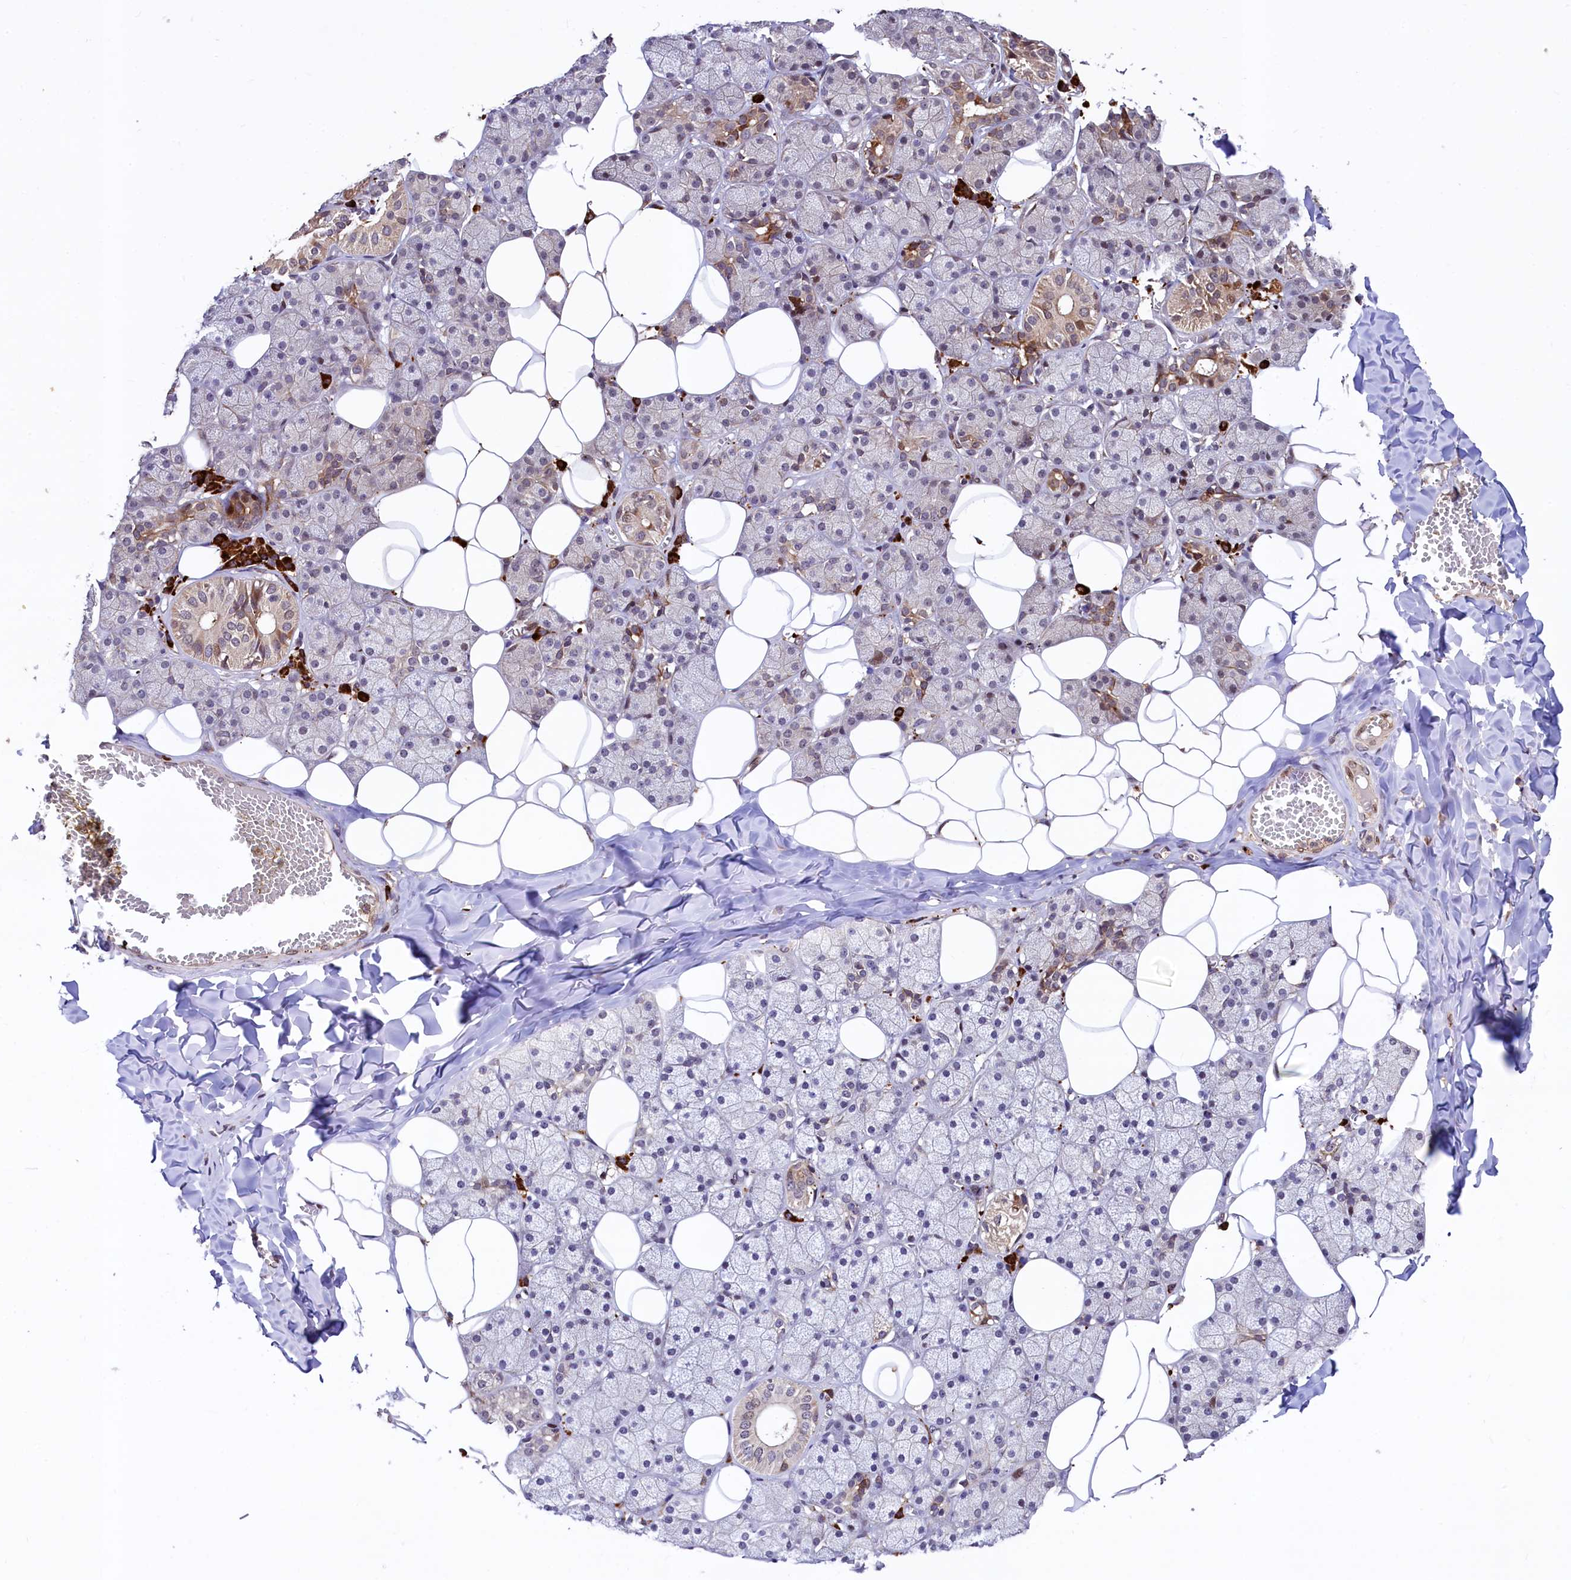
{"staining": {"intensity": "moderate", "quantity": "<25%", "location": "cytoplasmic/membranous"}, "tissue": "salivary gland", "cell_type": "Glandular cells", "image_type": "normal", "snomed": [{"axis": "morphology", "description": "Normal tissue, NOS"}, {"axis": "topography", "description": "Salivary gland"}], "caption": "Immunohistochemistry micrograph of normal salivary gland: human salivary gland stained using IHC reveals low levels of moderate protein expression localized specifically in the cytoplasmic/membranous of glandular cells, appearing as a cytoplasmic/membranous brown color.", "gene": "C5orf15", "patient": {"sex": "female", "age": 33}}